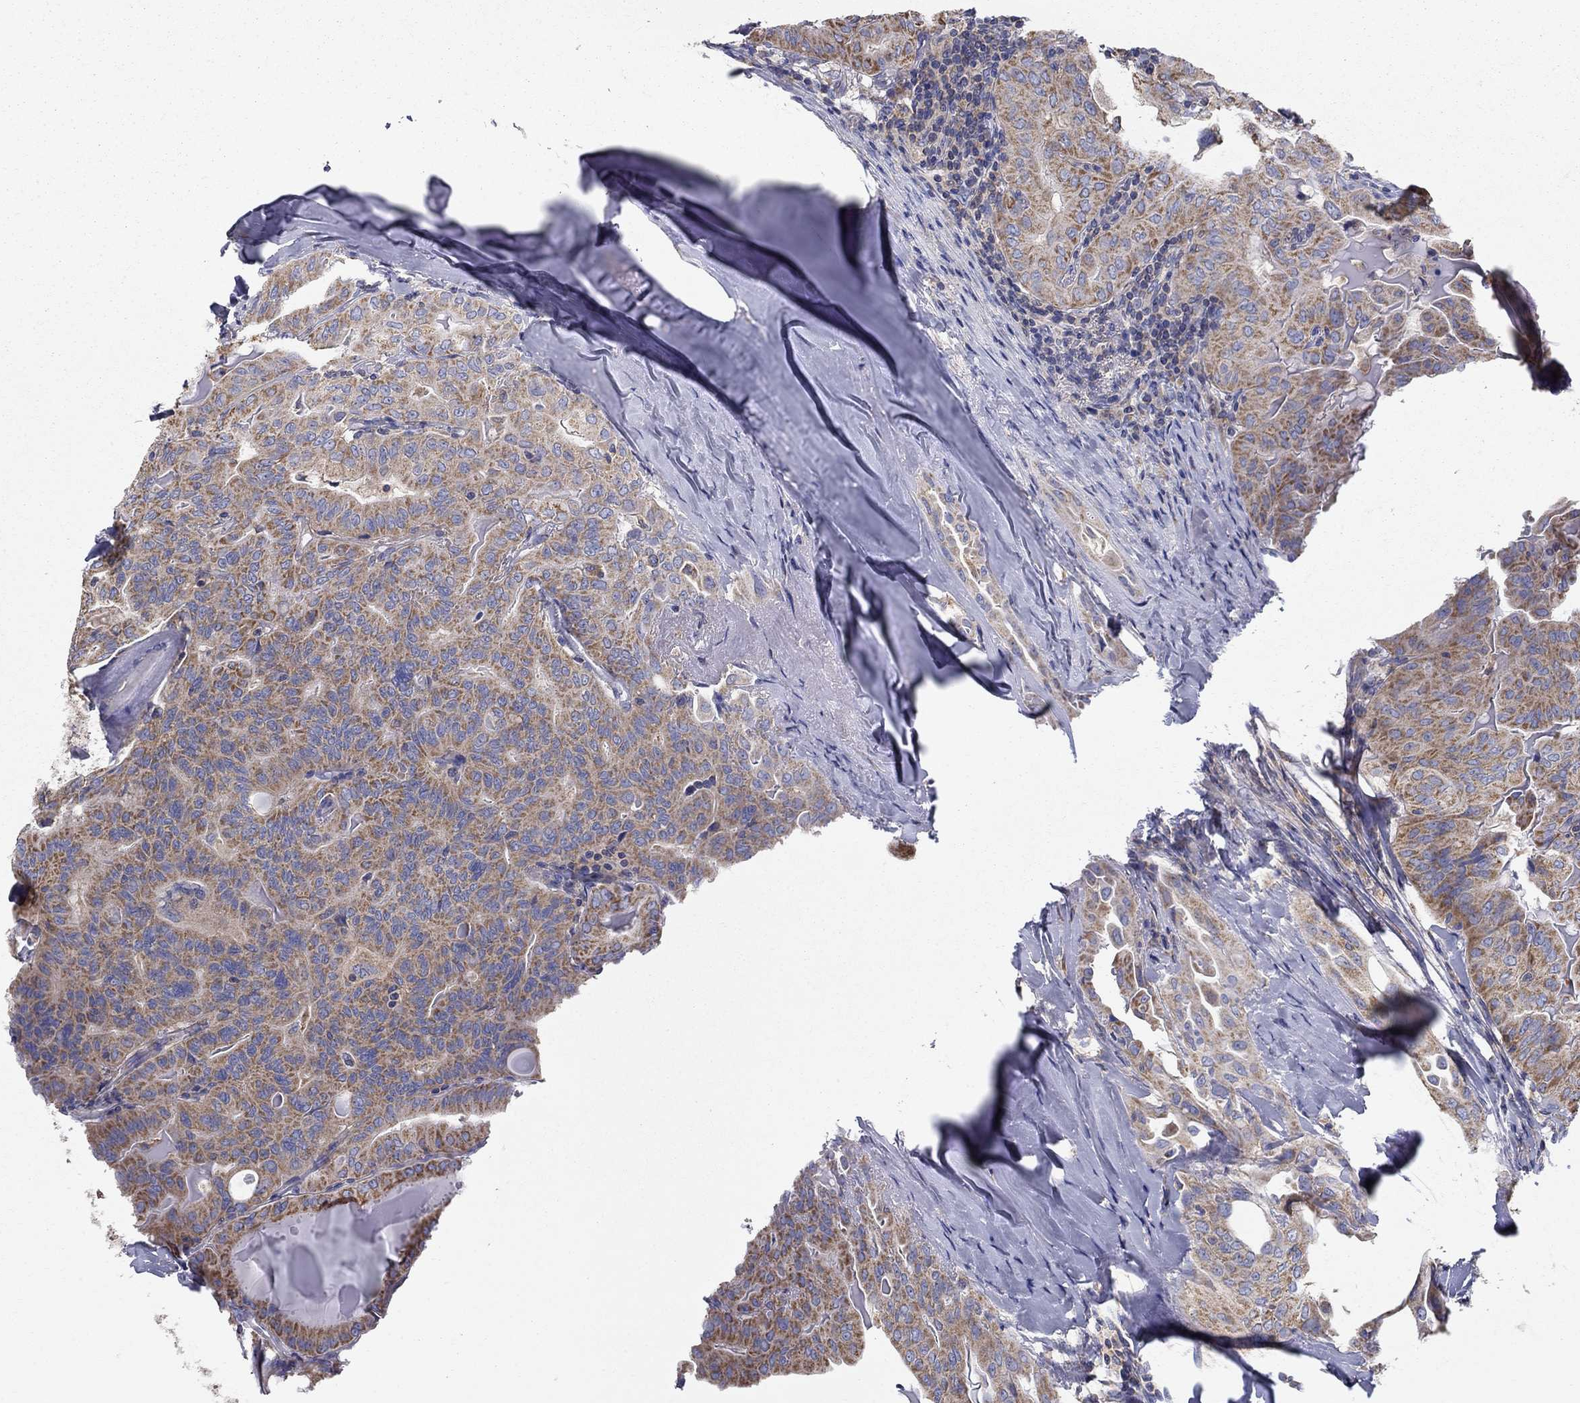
{"staining": {"intensity": "moderate", "quantity": ">75%", "location": "cytoplasmic/membranous"}, "tissue": "thyroid cancer", "cell_type": "Tumor cells", "image_type": "cancer", "snomed": [{"axis": "morphology", "description": "Papillary adenocarcinoma, NOS"}, {"axis": "topography", "description": "Thyroid gland"}], "caption": "A brown stain shows moderate cytoplasmic/membranous expression of a protein in papillary adenocarcinoma (thyroid) tumor cells.", "gene": "NME5", "patient": {"sex": "female", "age": 68}}